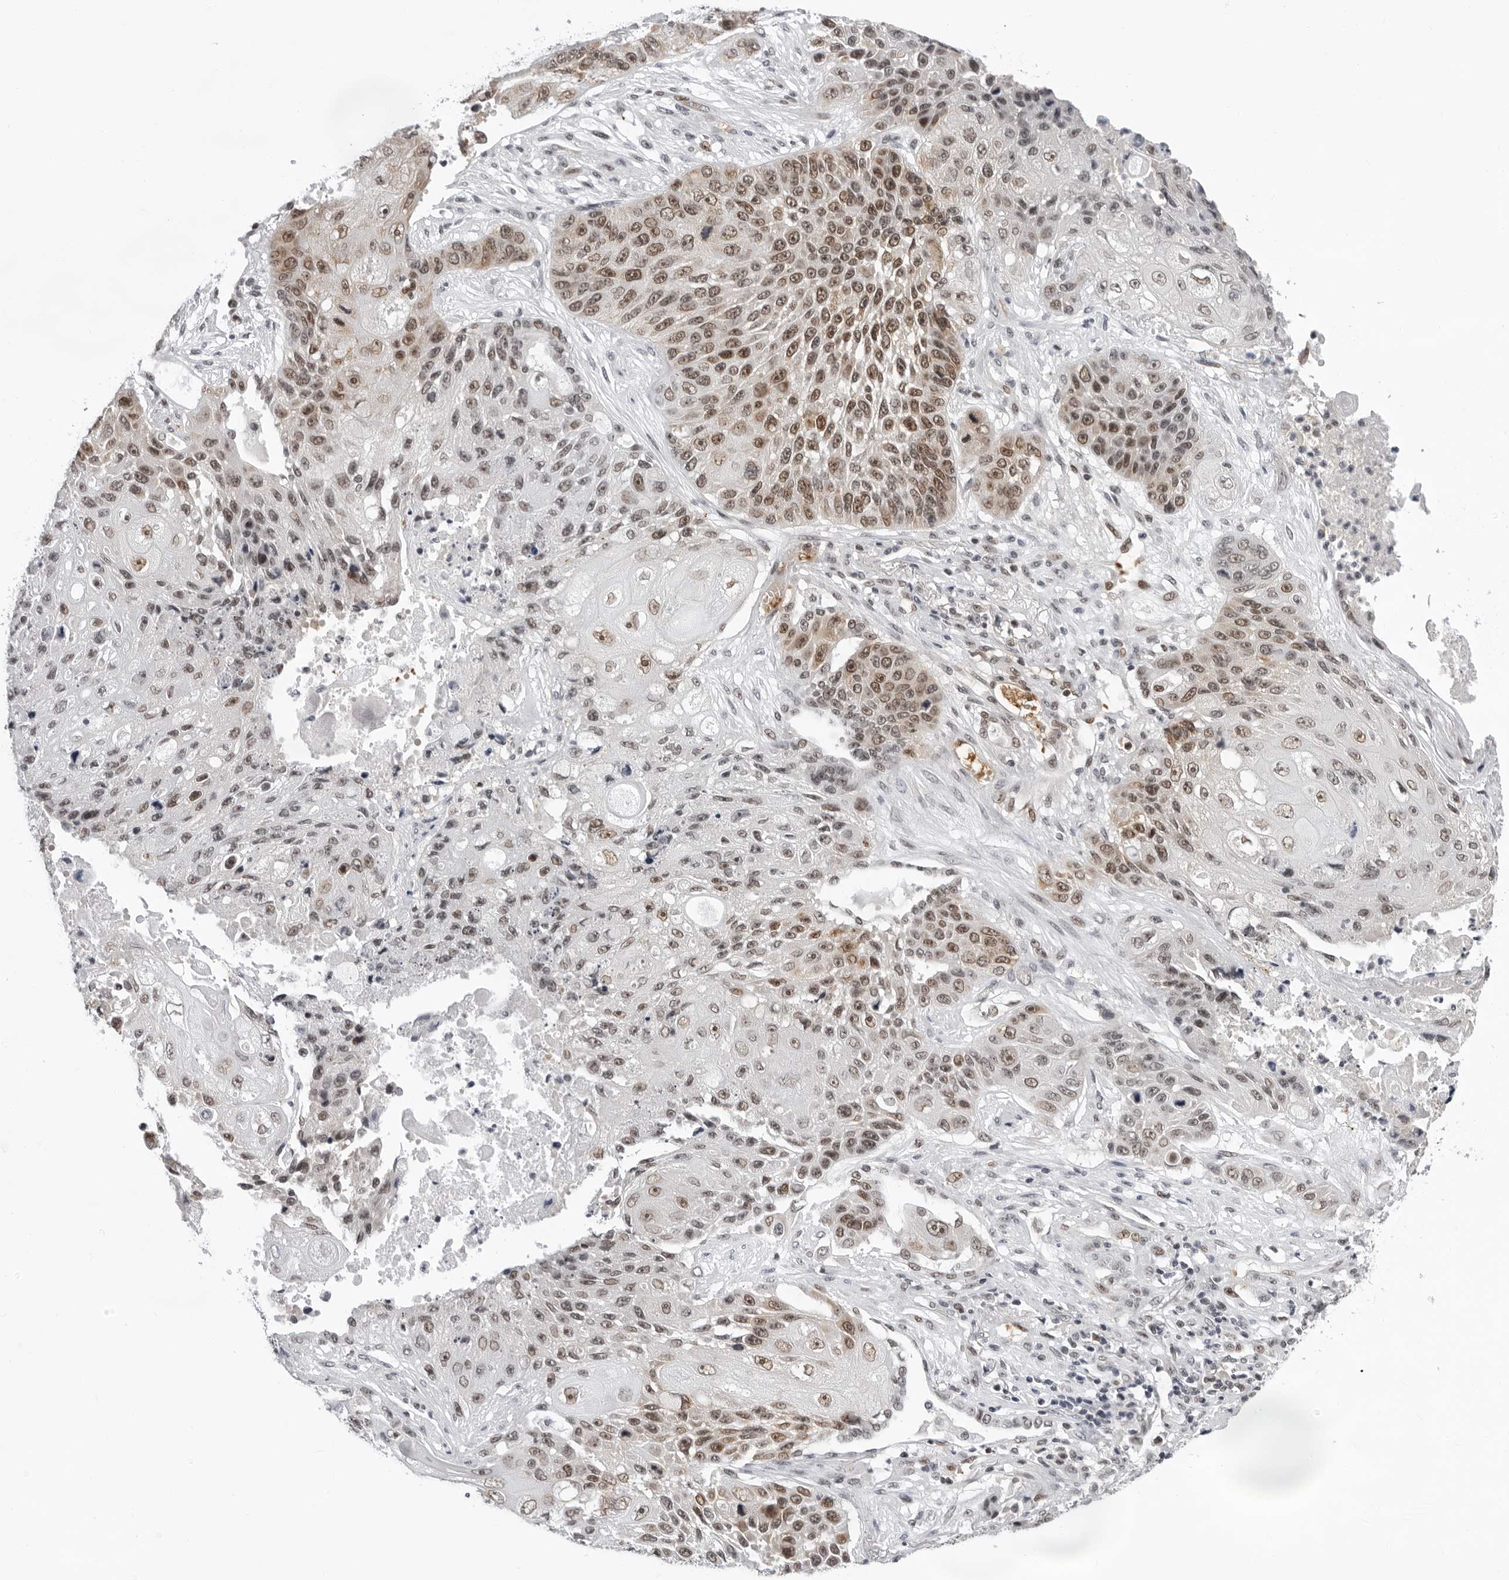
{"staining": {"intensity": "moderate", "quantity": ">75%", "location": "nuclear"}, "tissue": "lung cancer", "cell_type": "Tumor cells", "image_type": "cancer", "snomed": [{"axis": "morphology", "description": "Squamous cell carcinoma, NOS"}, {"axis": "topography", "description": "Lung"}], "caption": "Immunohistochemistry (IHC) histopathology image of neoplastic tissue: human lung squamous cell carcinoma stained using IHC demonstrates medium levels of moderate protein expression localized specifically in the nuclear of tumor cells, appearing as a nuclear brown color.", "gene": "USP1", "patient": {"sex": "male", "age": 61}}